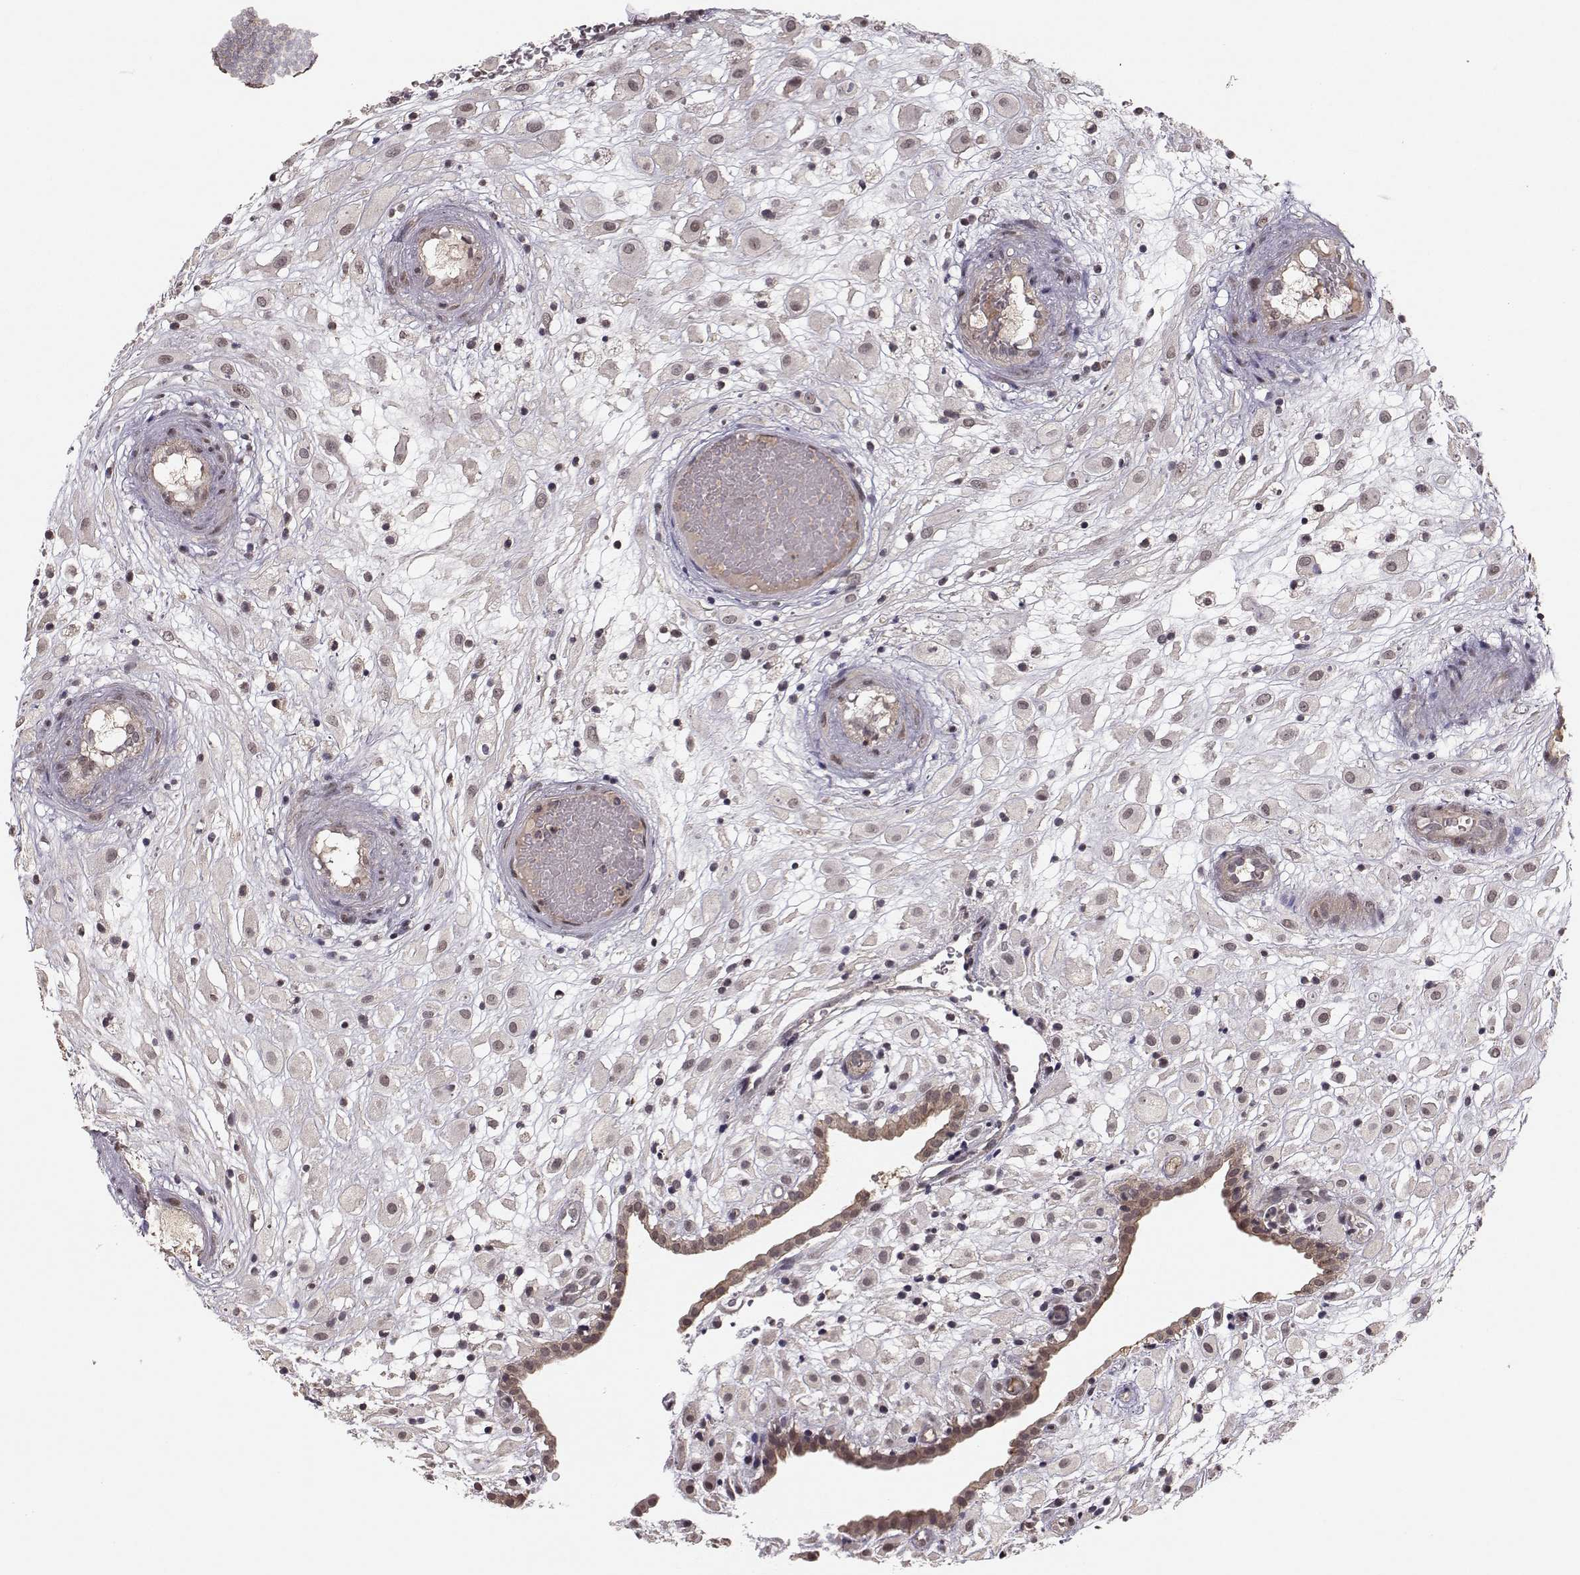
{"staining": {"intensity": "negative", "quantity": "none", "location": "none"}, "tissue": "placenta", "cell_type": "Decidual cells", "image_type": "normal", "snomed": [{"axis": "morphology", "description": "Normal tissue, NOS"}, {"axis": "topography", "description": "Placenta"}], "caption": "This is an IHC histopathology image of normal placenta. There is no staining in decidual cells.", "gene": "PLEKHG3", "patient": {"sex": "female", "age": 24}}